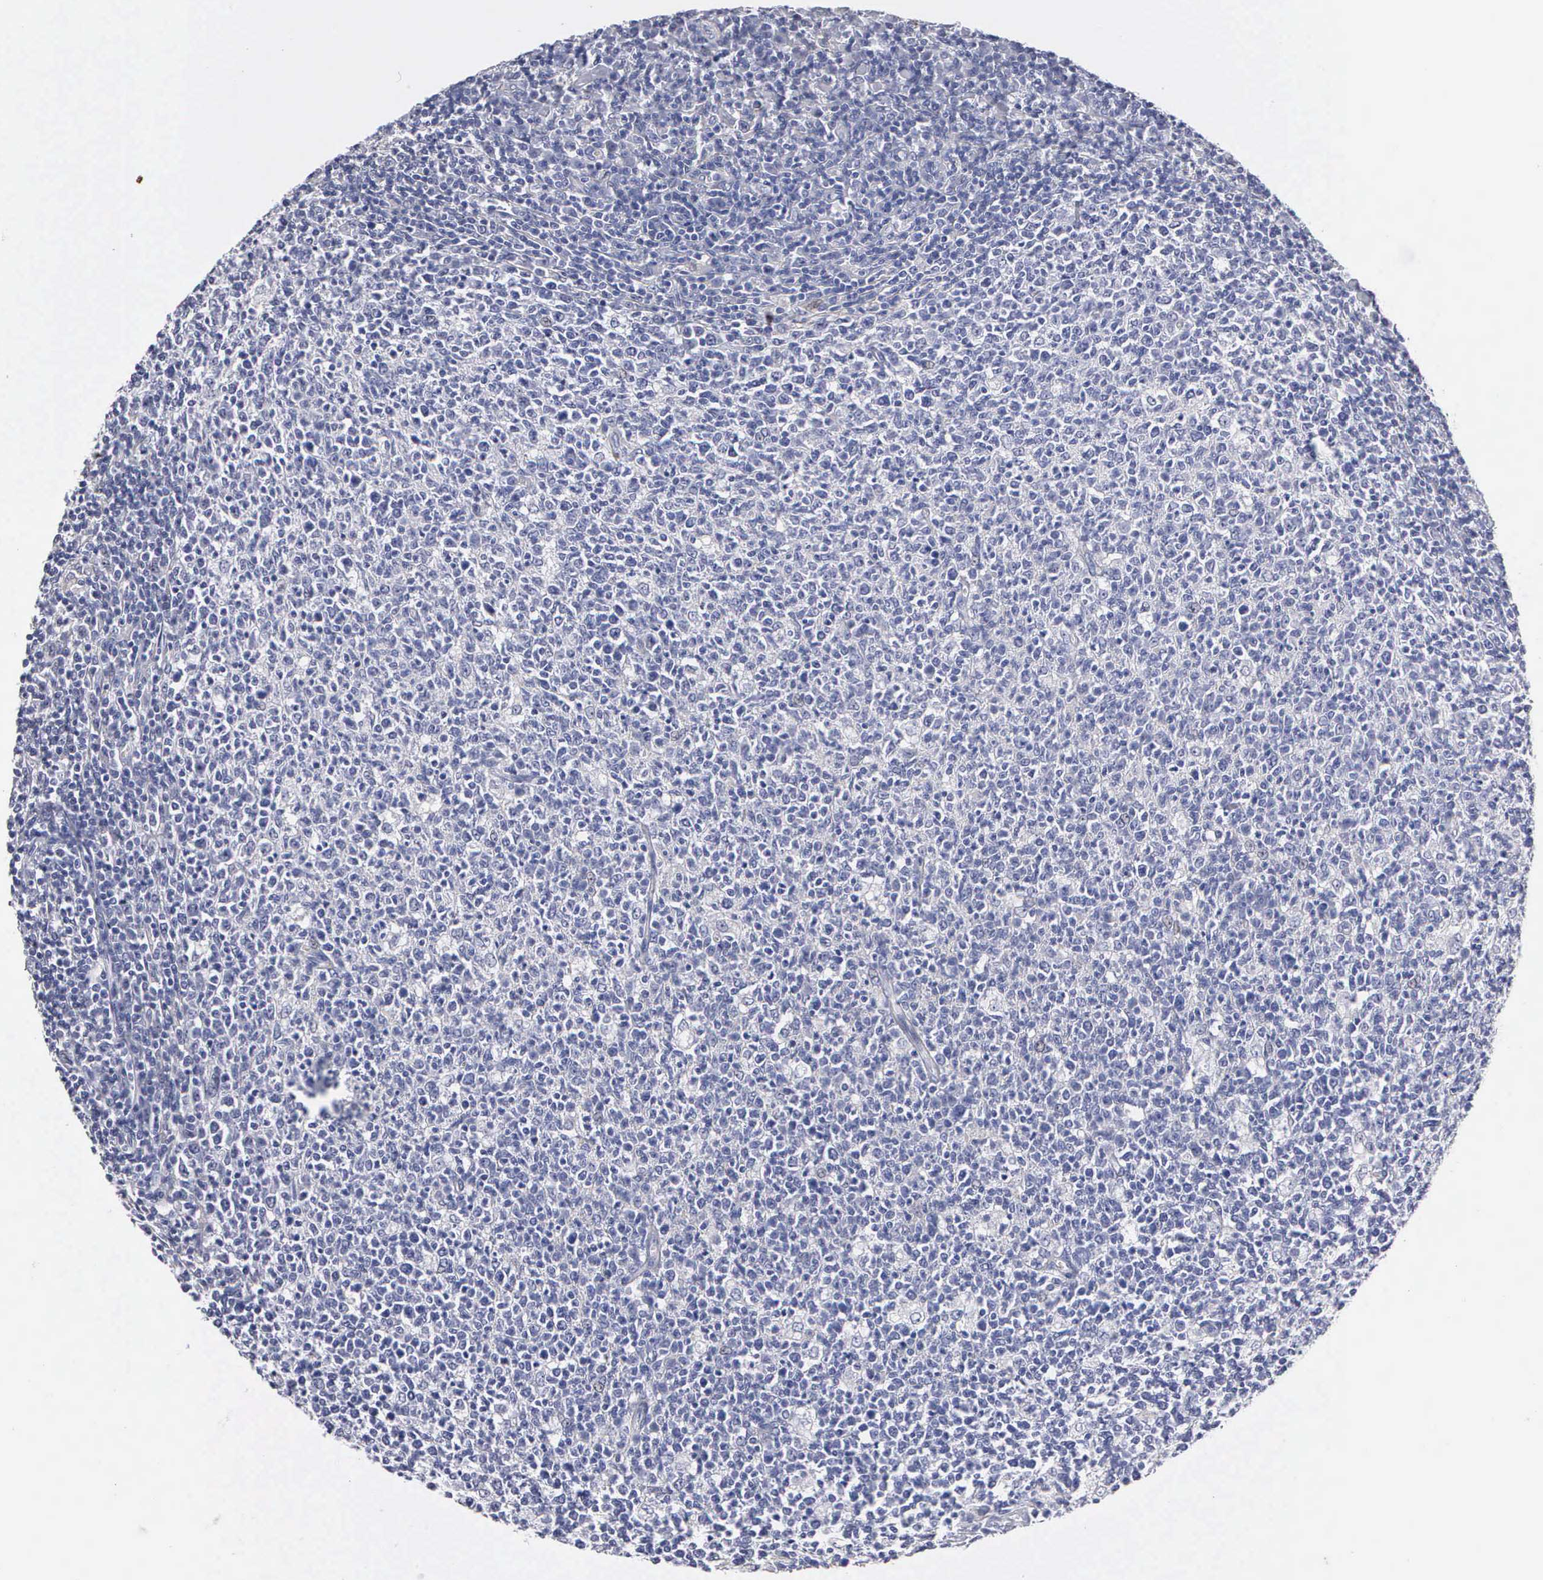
{"staining": {"intensity": "negative", "quantity": "none", "location": "none"}, "tissue": "tonsil", "cell_type": "Germinal center cells", "image_type": "normal", "snomed": [{"axis": "morphology", "description": "Normal tissue, NOS"}, {"axis": "topography", "description": "Tonsil"}], "caption": "An immunohistochemistry (IHC) micrograph of unremarkable tonsil is shown. There is no staining in germinal center cells of tonsil. (DAB immunohistochemistry with hematoxylin counter stain).", "gene": "ELFN2", "patient": {"sex": "male", "age": 6}}